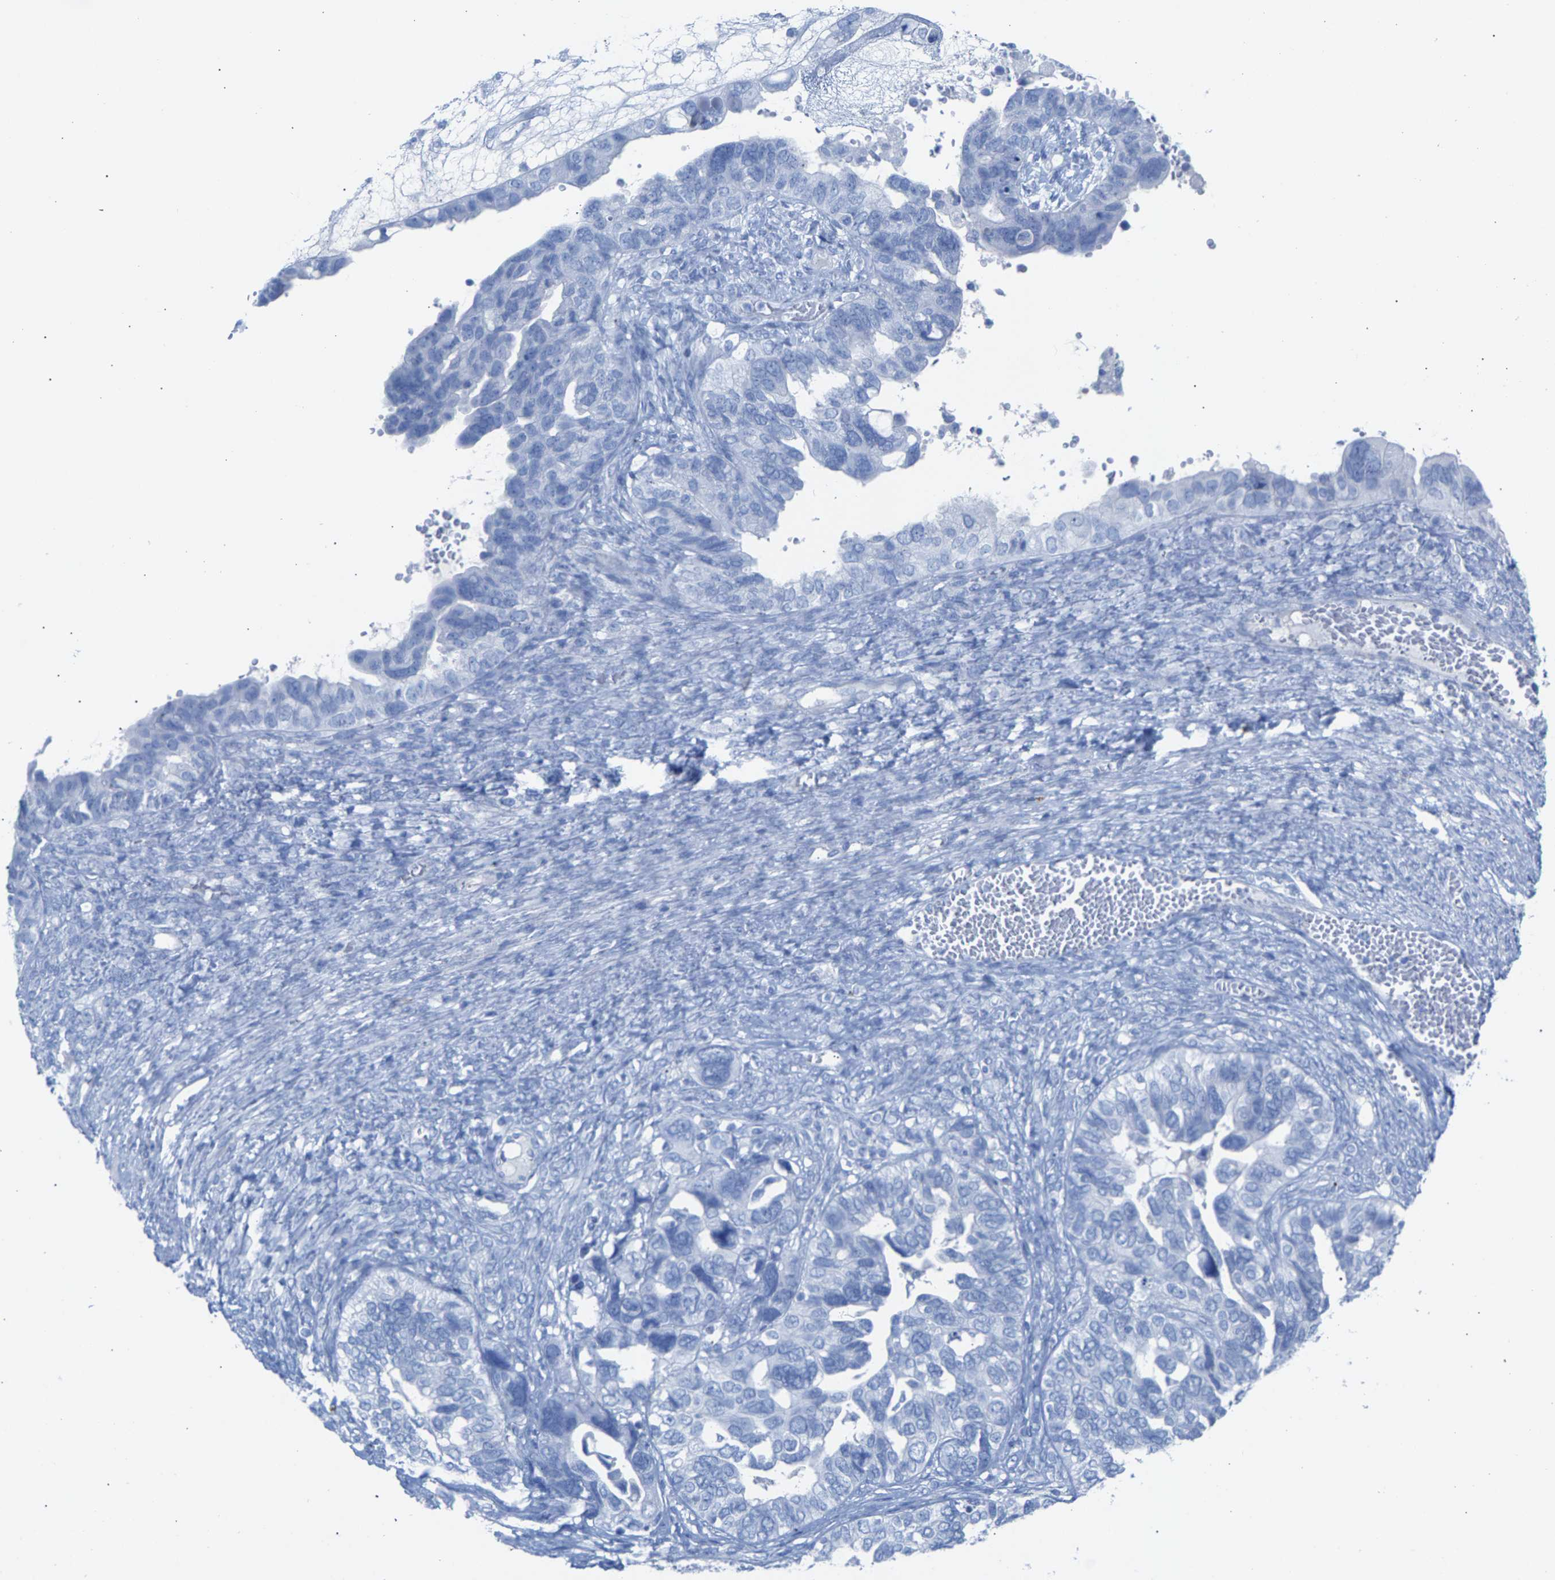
{"staining": {"intensity": "negative", "quantity": "none", "location": "none"}, "tissue": "ovarian cancer", "cell_type": "Tumor cells", "image_type": "cancer", "snomed": [{"axis": "morphology", "description": "Cystadenocarcinoma, serous, NOS"}, {"axis": "topography", "description": "Ovary"}], "caption": "This micrograph is of serous cystadenocarcinoma (ovarian) stained with immunohistochemistry (IHC) to label a protein in brown with the nuclei are counter-stained blue. There is no staining in tumor cells.", "gene": "CPA1", "patient": {"sex": "female", "age": 79}}